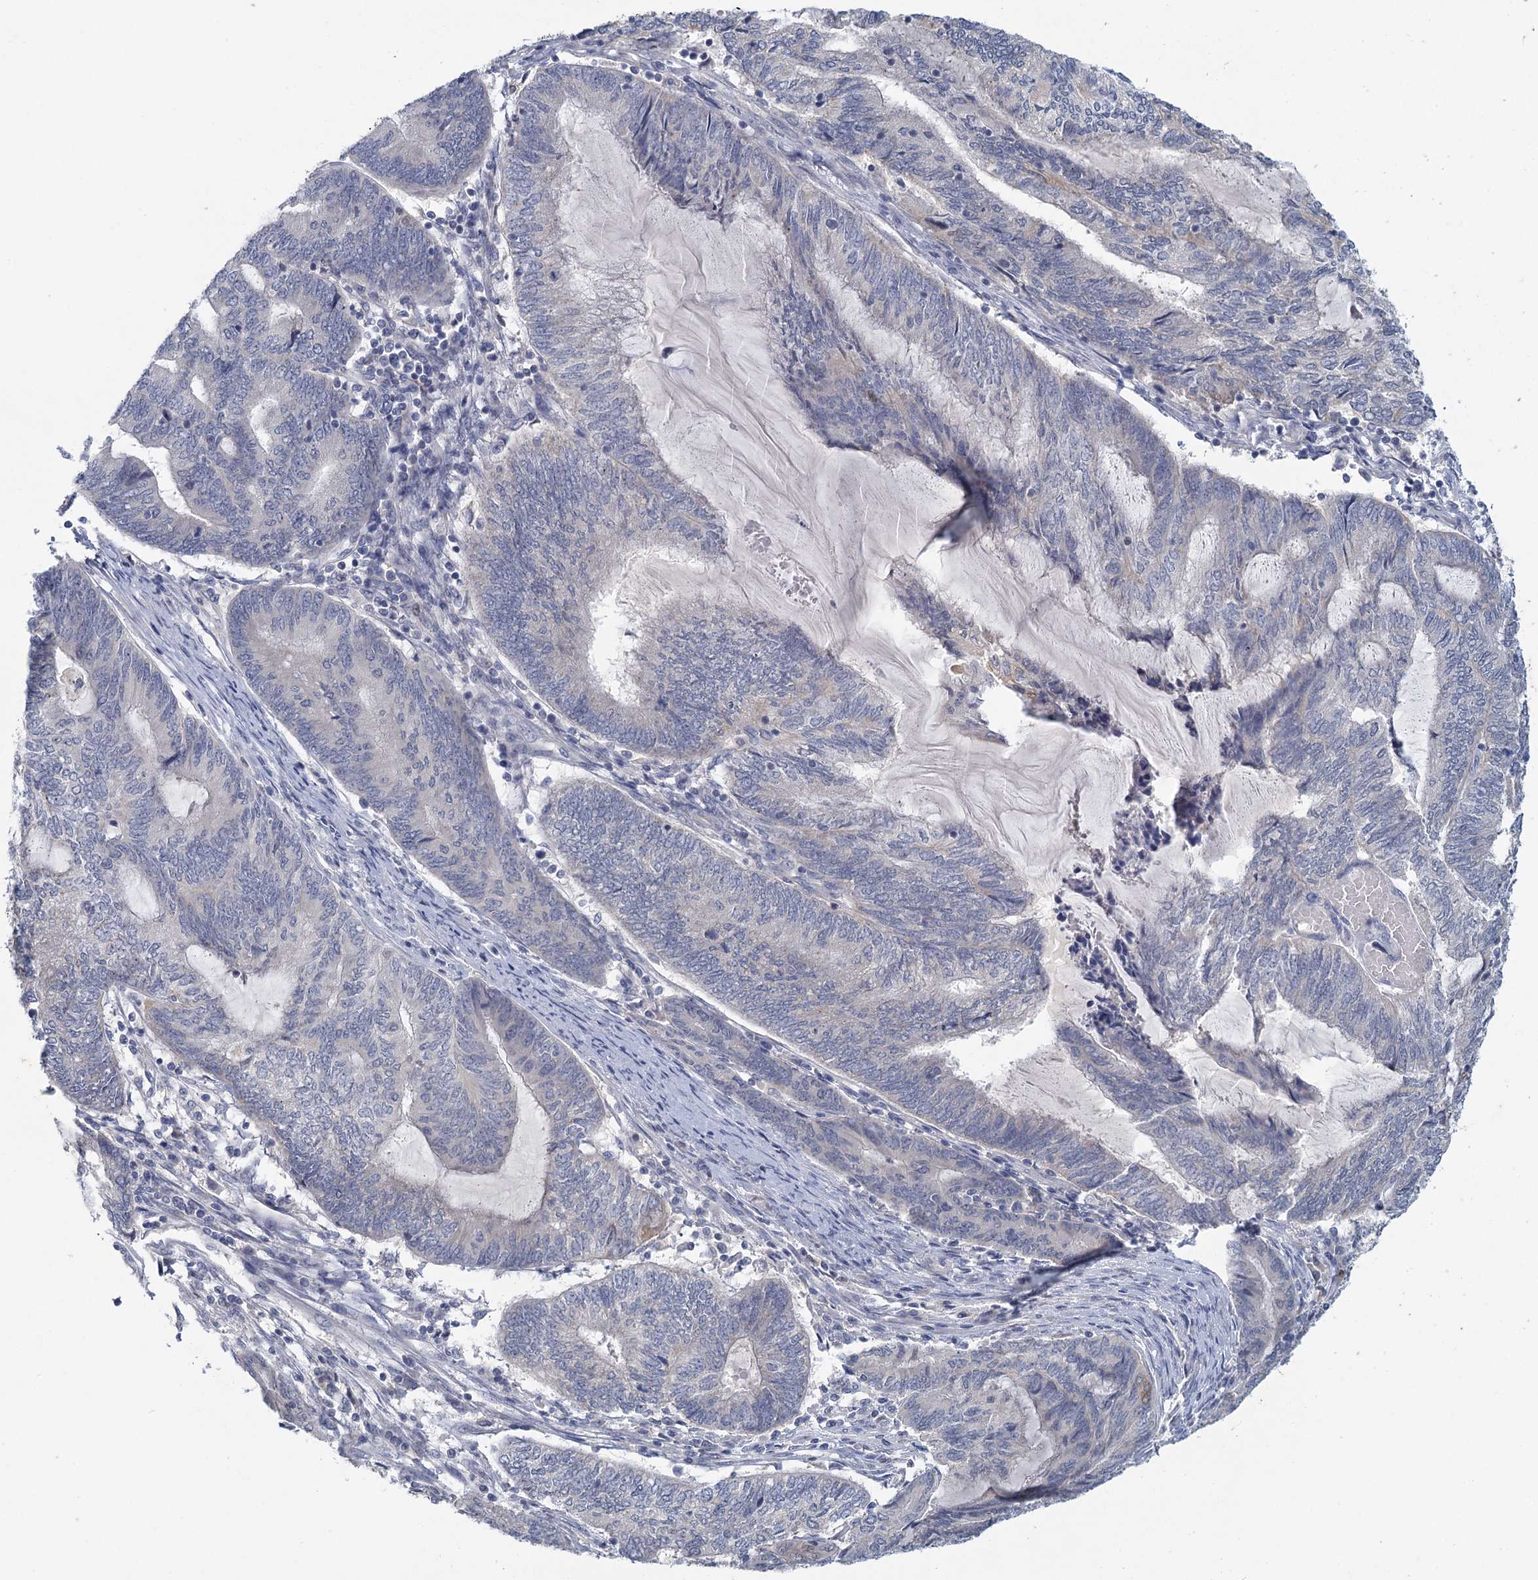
{"staining": {"intensity": "negative", "quantity": "none", "location": "none"}, "tissue": "endometrial cancer", "cell_type": "Tumor cells", "image_type": "cancer", "snomed": [{"axis": "morphology", "description": "Adenocarcinoma, NOS"}, {"axis": "topography", "description": "Uterus"}, {"axis": "topography", "description": "Endometrium"}], "caption": "Tumor cells are negative for protein expression in human adenocarcinoma (endometrial).", "gene": "MYO7B", "patient": {"sex": "female", "age": 70}}